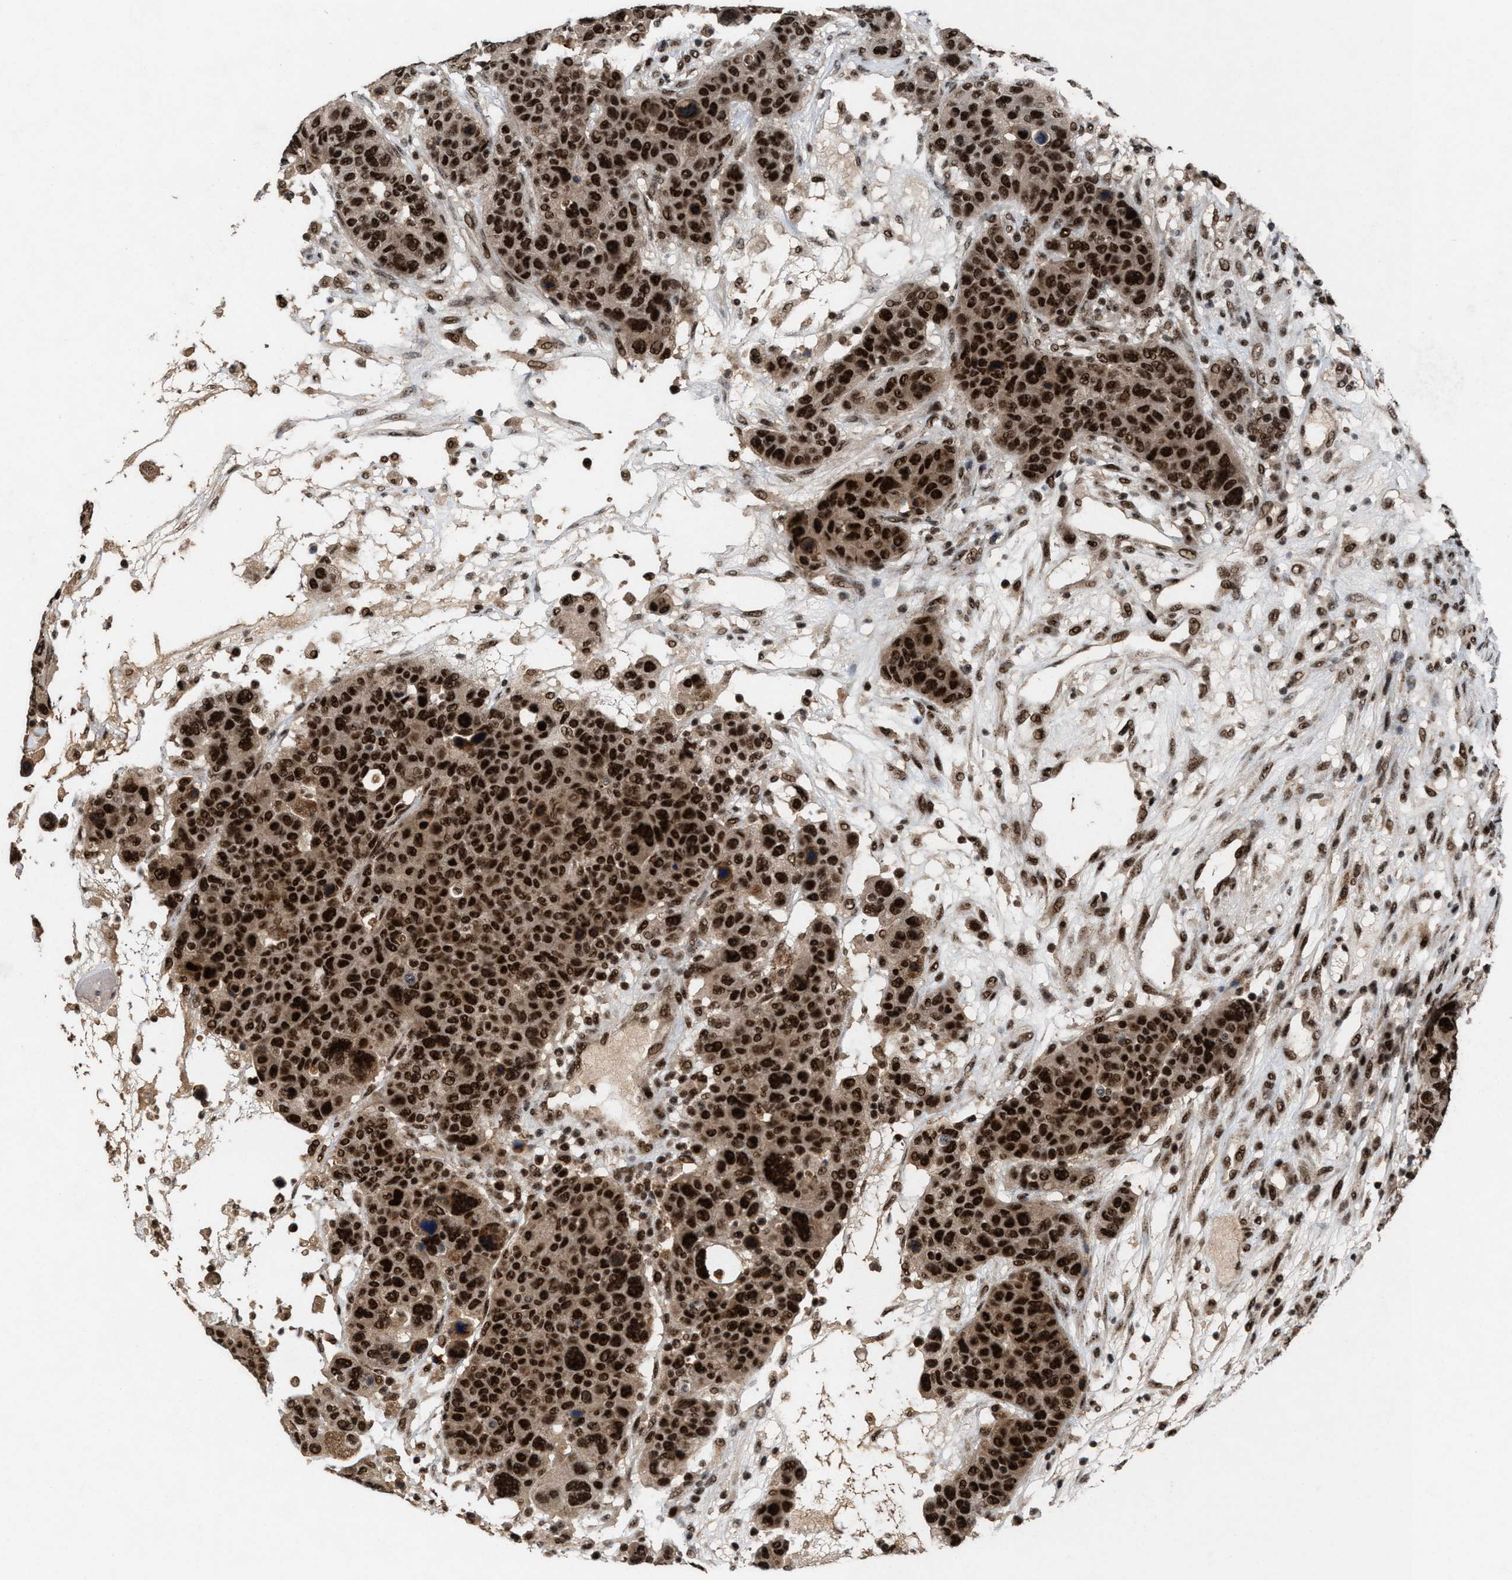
{"staining": {"intensity": "strong", "quantity": ">75%", "location": "nuclear"}, "tissue": "breast cancer", "cell_type": "Tumor cells", "image_type": "cancer", "snomed": [{"axis": "morphology", "description": "Duct carcinoma"}, {"axis": "topography", "description": "Breast"}], "caption": "Strong nuclear expression is present in about >75% of tumor cells in breast invasive ductal carcinoma. (Stains: DAB (3,3'-diaminobenzidine) in brown, nuclei in blue, Microscopy: brightfield microscopy at high magnification).", "gene": "PRPF4", "patient": {"sex": "female", "age": 37}}